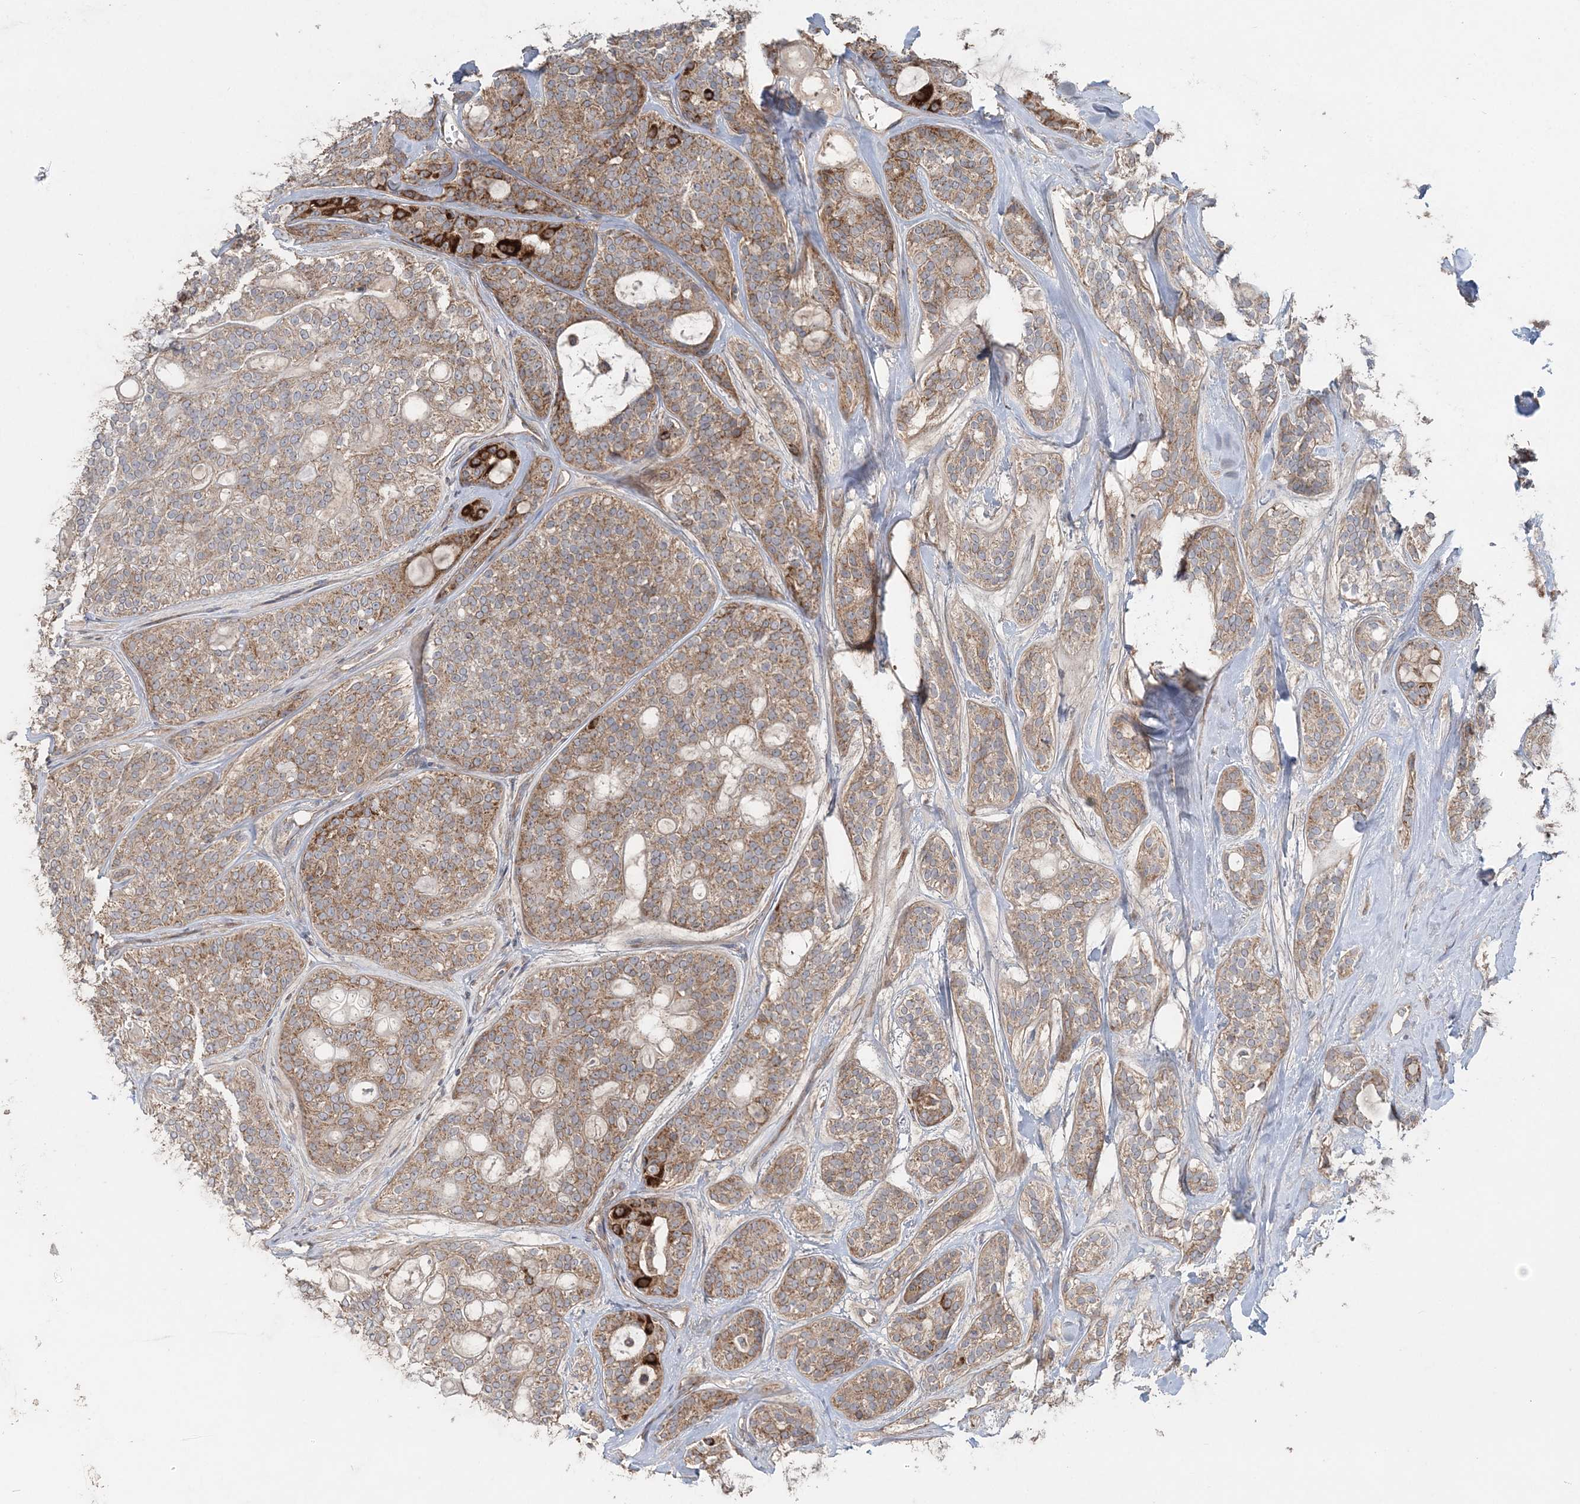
{"staining": {"intensity": "moderate", "quantity": ">75%", "location": "cytoplasmic/membranous"}, "tissue": "head and neck cancer", "cell_type": "Tumor cells", "image_type": "cancer", "snomed": [{"axis": "morphology", "description": "Adenocarcinoma, NOS"}, {"axis": "topography", "description": "Head-Neck"}], "caption": "Immunohistochemistry (IHC) (DAB) staining of head and neck cancer shows moderate cytoplasmic/membranous protein staining in approximately >75% of tumor cells.", "gene": "LRPPRC", "patient": {"sex": "male", "age": 66}}